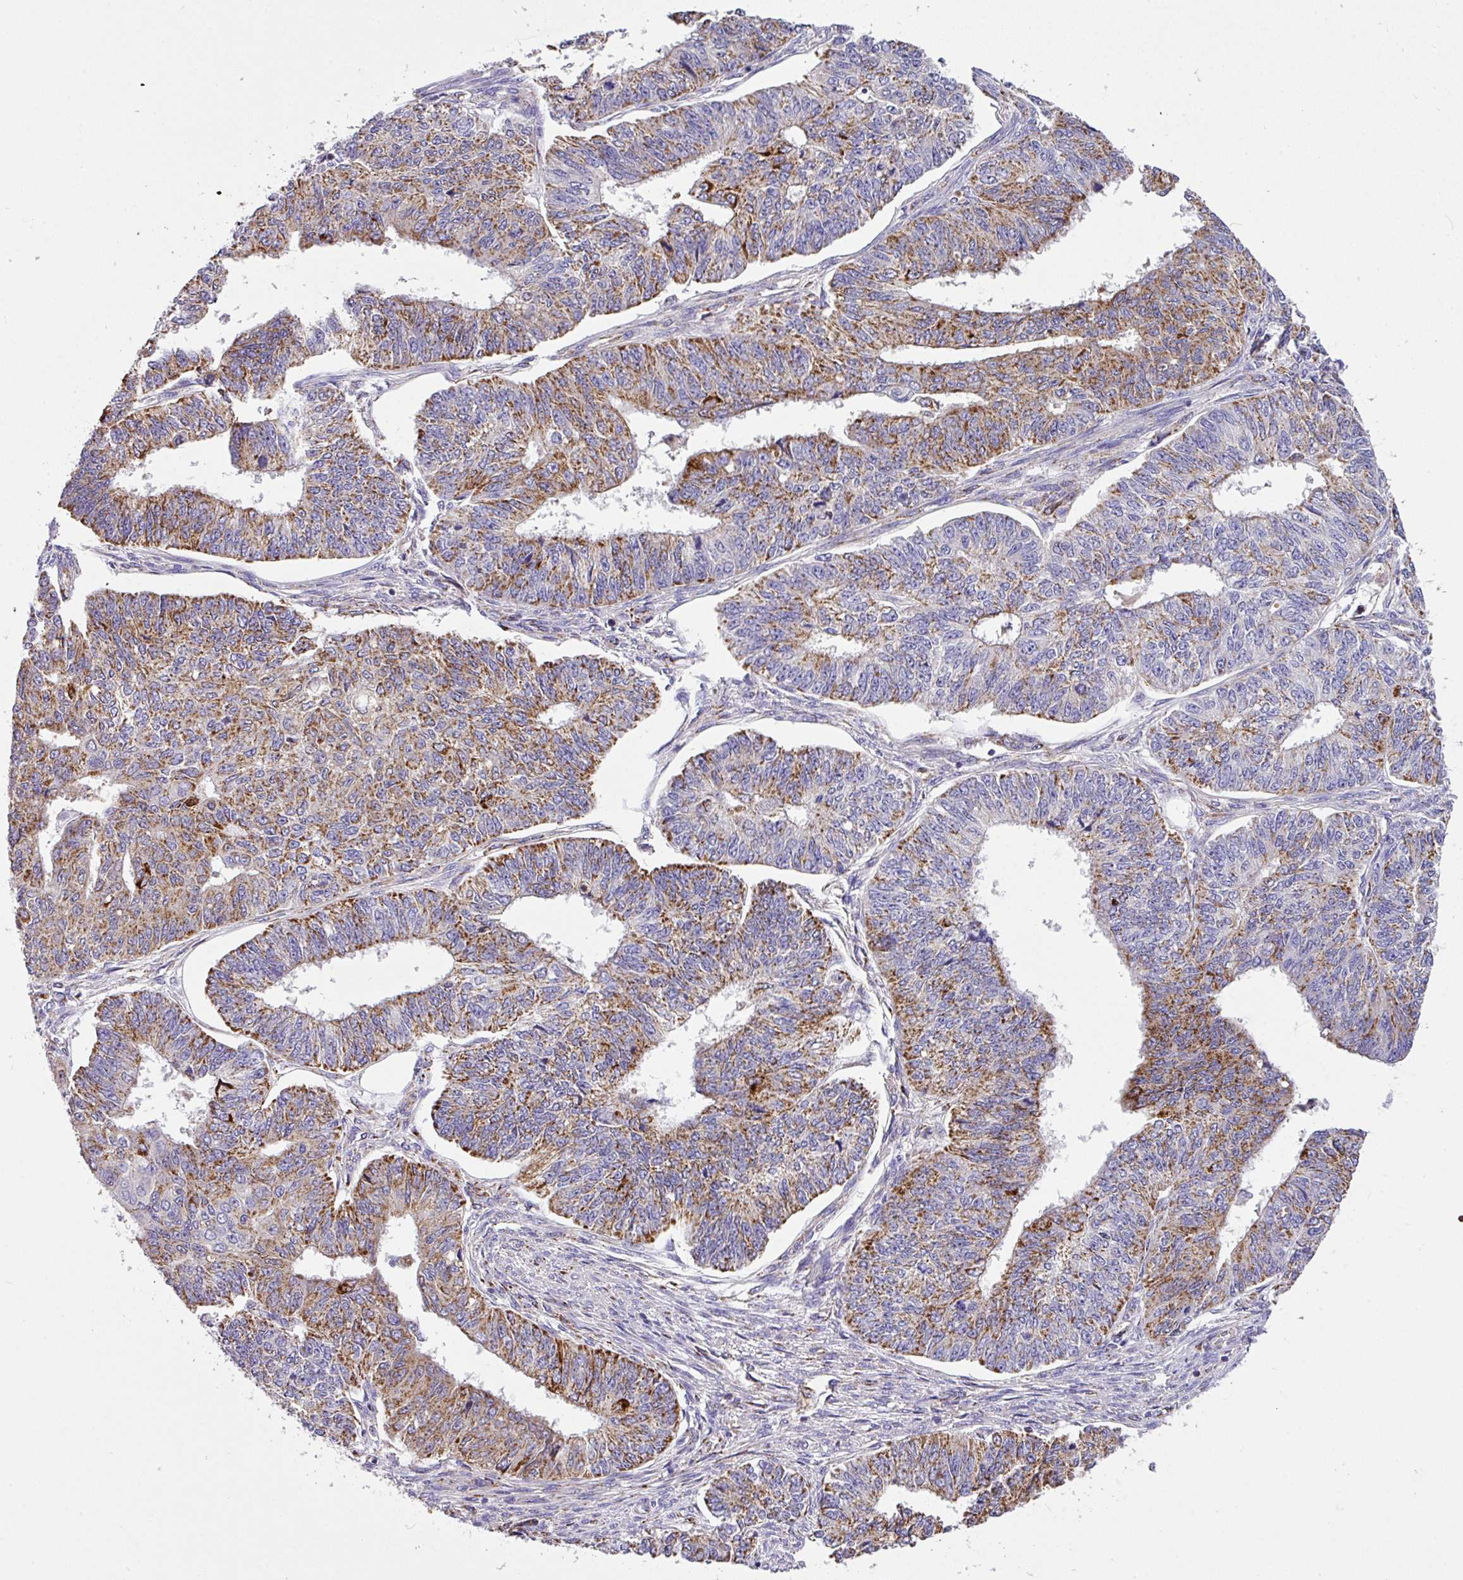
{"staining": {"intensity": "moderate", "quantity": "25%-75%", "location": "cytoplasmic/membranous"}, "tissue": "endometrial cancer", "cell_type": "Tumor cells", "image_type": "cancer", "snomed": [{"axis": "morphology", "description": "Adenocarcinoma, NOS"}, {"axis": "topography", "description": "Endometrium"}], "caption": "A high-resolution micrograph shows immunohistochemistry staining of endometrial adenocarcinoma, which demonstrates moderate cytoplasmic/membranous staining in about 25%-75% of tumor cells.", "gene": "ANXA2R", "patient": {"sex": "female", "age": 32}}